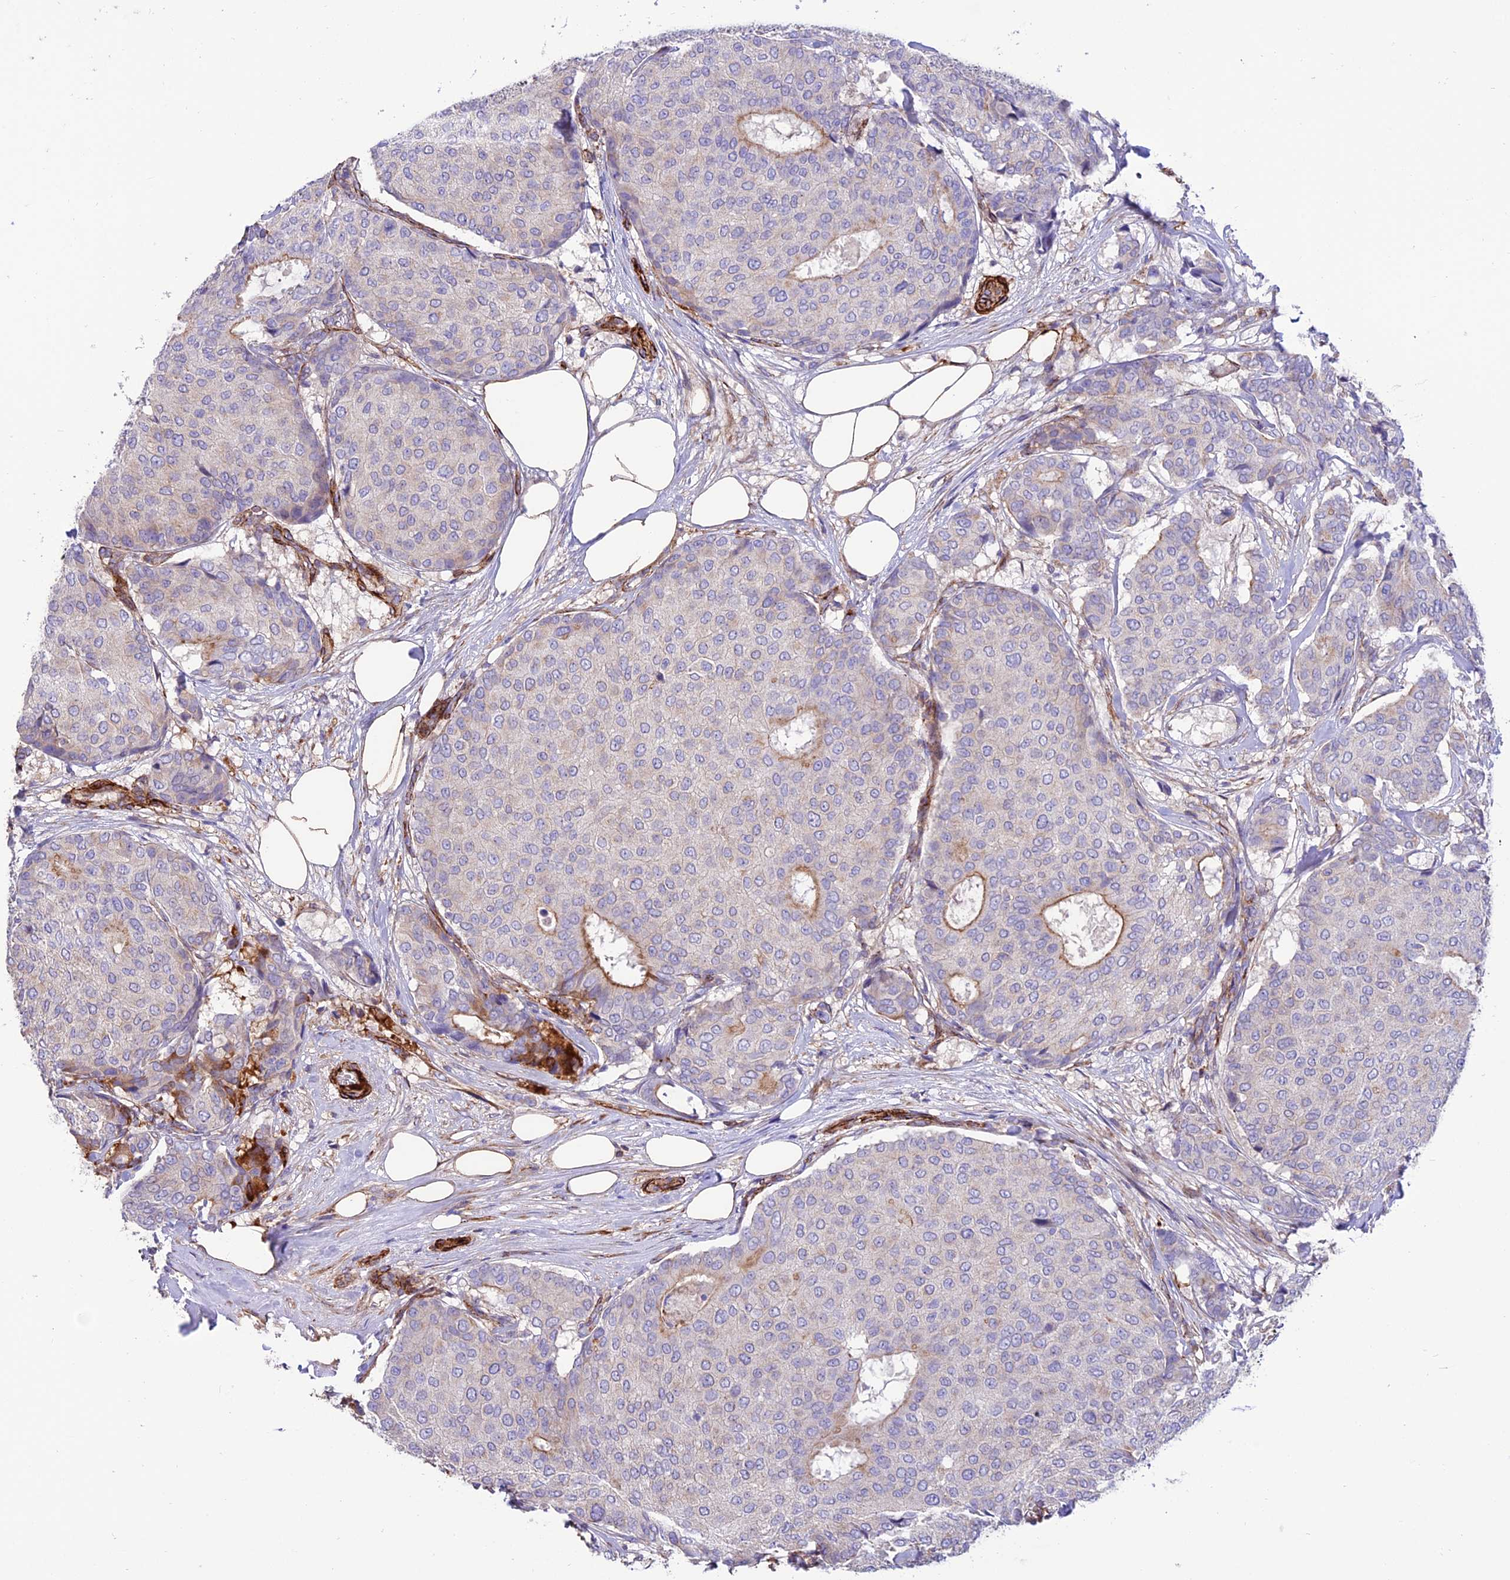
{"staining": {"intensity": "weak", "quantity": "<25%", "location": "cytoplasmic/membranous"}, "tissue": "breast cancer", "cell_type": "Tumor cells", "image_type": "cancer", "snomed": [{"axis": "morphology", "description": "Duct carcinoma"}, {"axis": "topography", "description": "Breast"}], "caption": "High magnification brightfield microscopy of breast cancer stained with DAB (3,3'-diaminobenzidine) (brown) and counterstained with hematoxylin (blue): tumor cells show no significant positivity.", "gene": "REX1BD", "patient": {"sex": "female", "age": 75}}